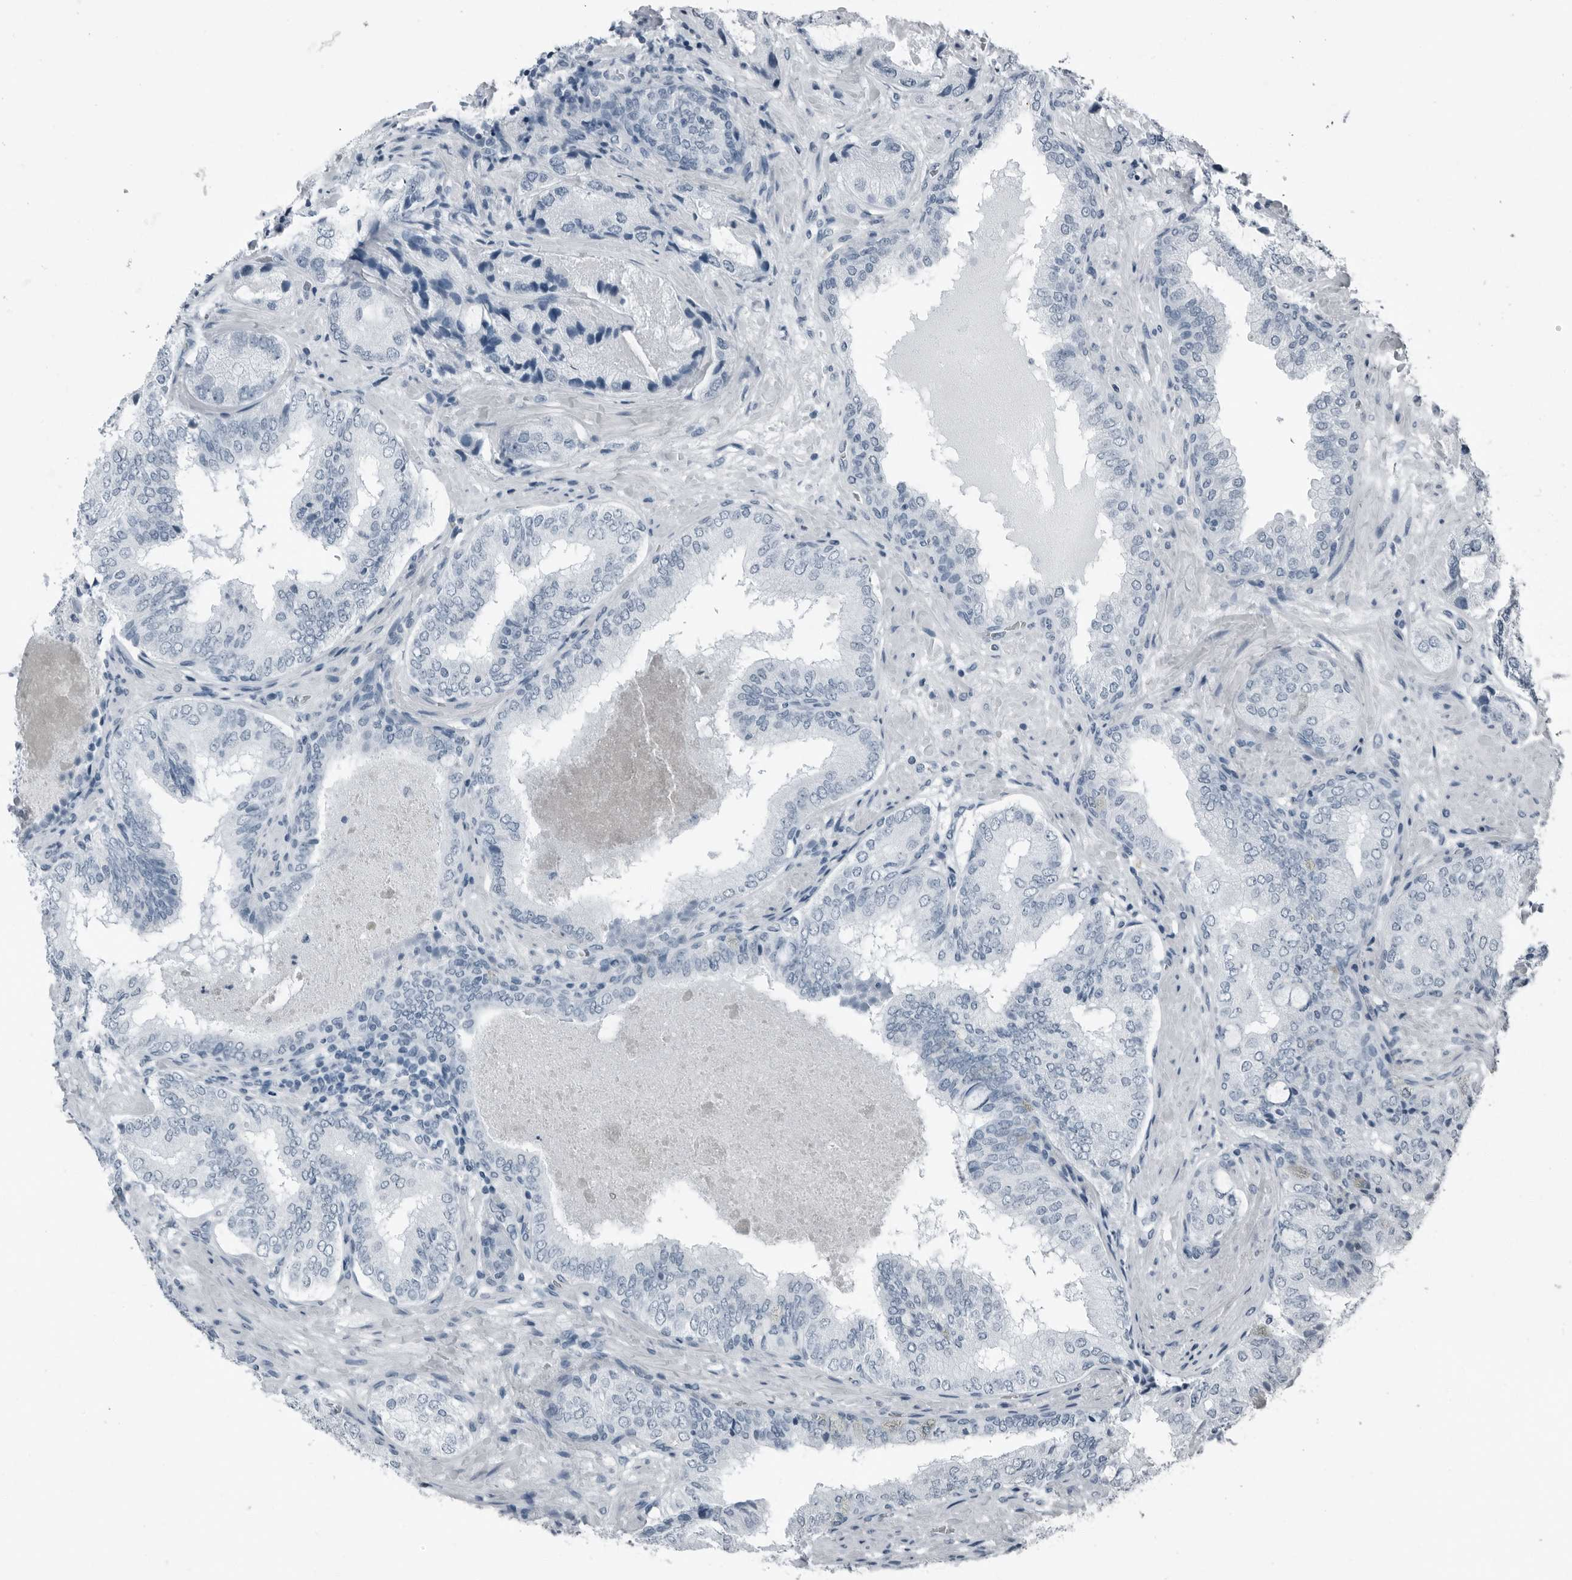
{"staining": {"intensity": "negative", "quantity": "none", "location": "none"}, "tissue": "prostate cancer", "cell_type": "Tumor cells", "image_type": "cancer", "snomed": [{"axis": "morphology", "description": "Normal tissue, NOS"}, {"axis": "morphology", "description": "Adenocarcinoma, High grade"}, {"axis": "topography", "description": "Prostate"}, {"axis": "topography", "description": "Peripheral nerve tissue"}], "caption": "There is no significant staining in tumor cells of prostate cancer. The staining is performed using DAB (3,3'-diaminobenzidine) brown chromogen with nuclei counter-stained in using hematoxylin.", "gene": "PRSS1", "patient": {"sex": "male", "age": 59}}